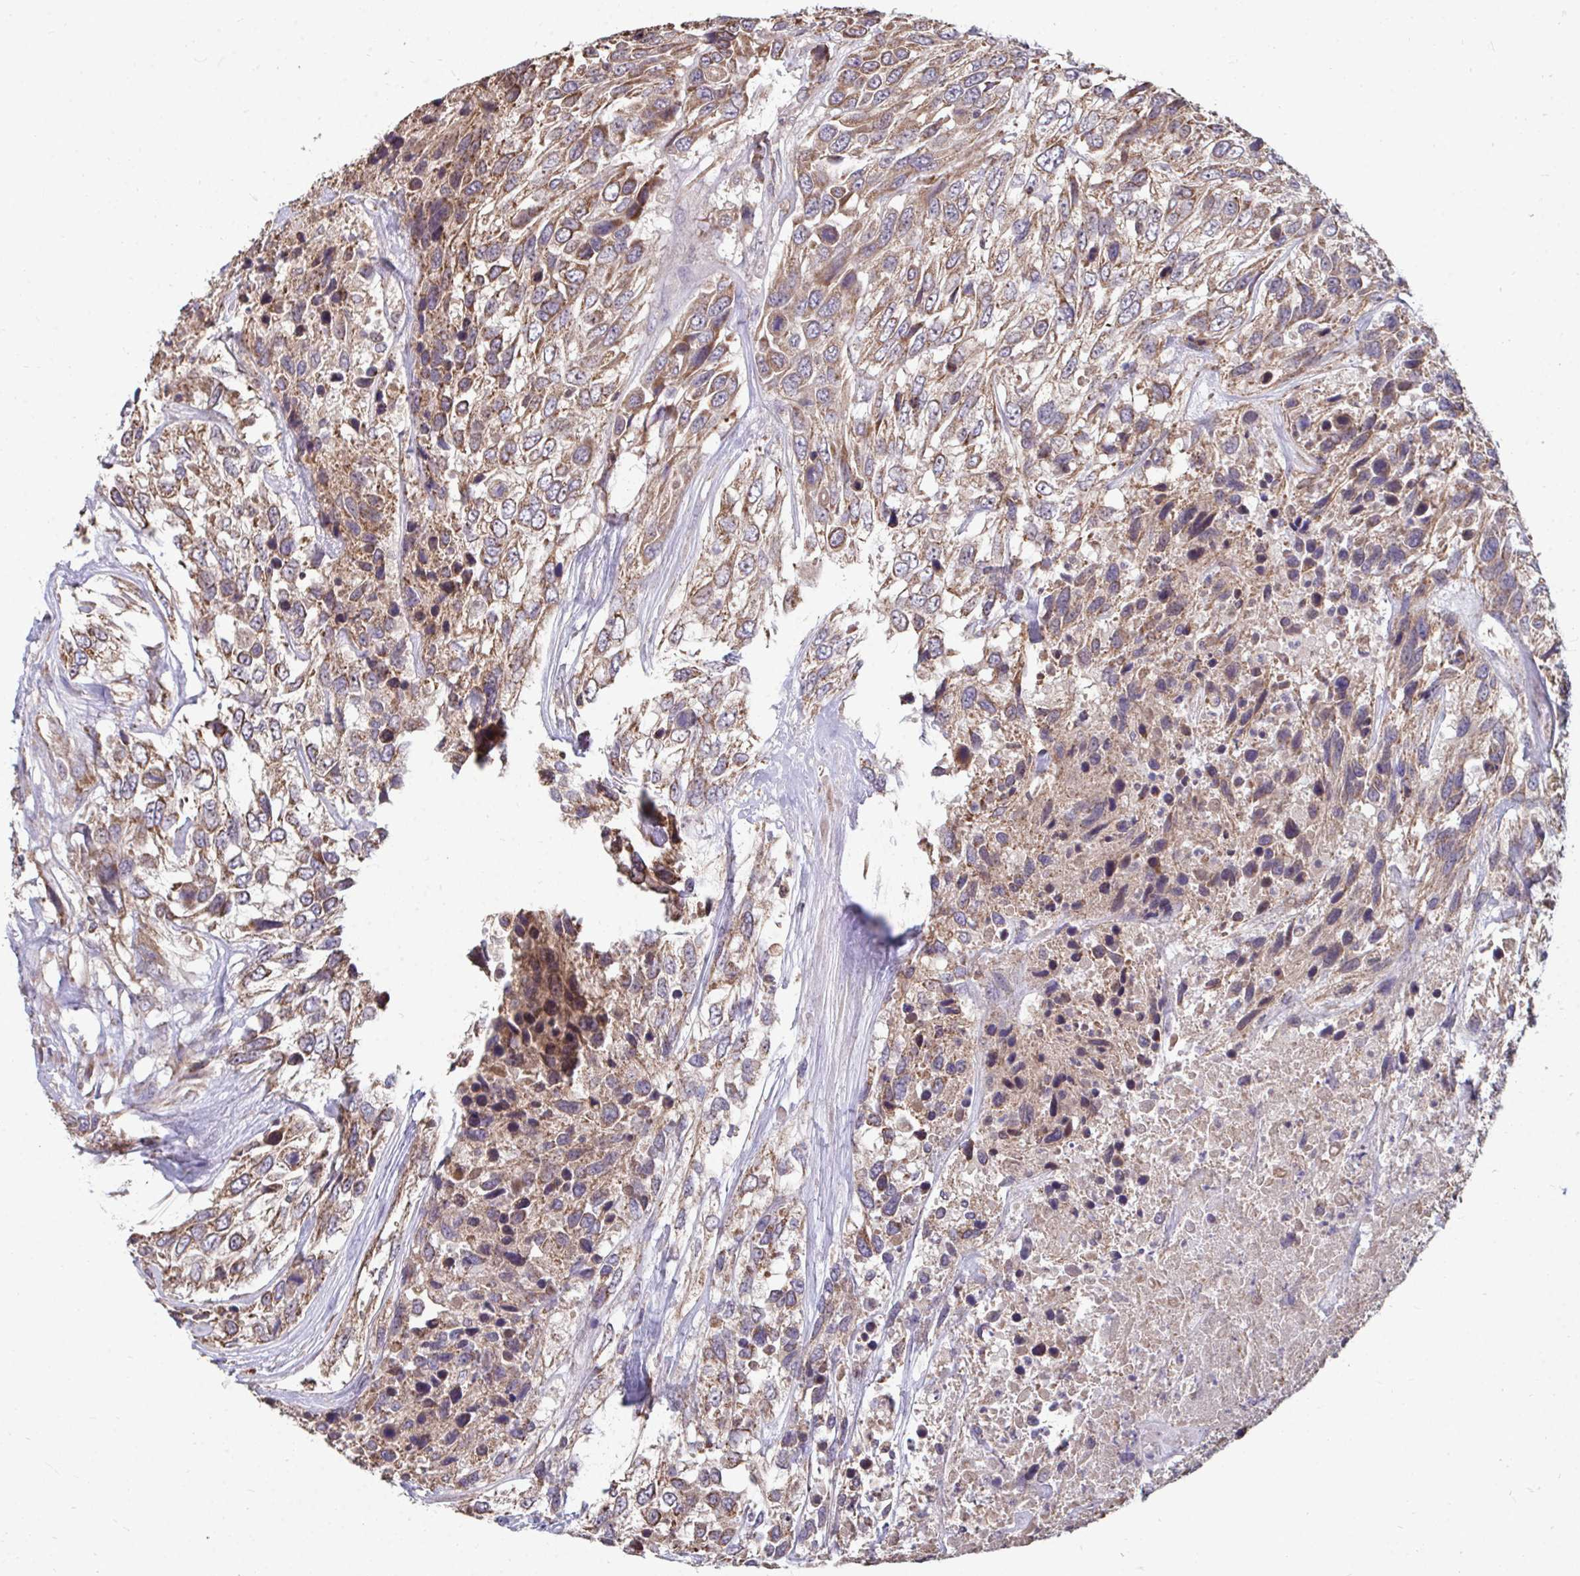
{"staining": {"intensity": "weak", "quantity": ">75%", "location": "cytoplasmic/membranous"}, "tissue": "urothelial cancer", "cell_type": "Tumor cells", "image_type": "cancer", "snomed": [{"axis": "morphology", "description": "Urothelial carcinoma, High grade"}, {"axis": "topography", "description": "Urinary bladder"}], "caption": "Urothelial carcinoma (high-grade) tissue exhibits weak cytoplasmic/membranous positivity in about >75% of tumor cells The protein is stained brown, and the nuclei are stained in blue (DAB (3,3'-diaminobenzidine) IHC with brightfield microscopy, high magnification).", "gene": "DNAJA2", "patient": {"sex": "female", "age": 70}}